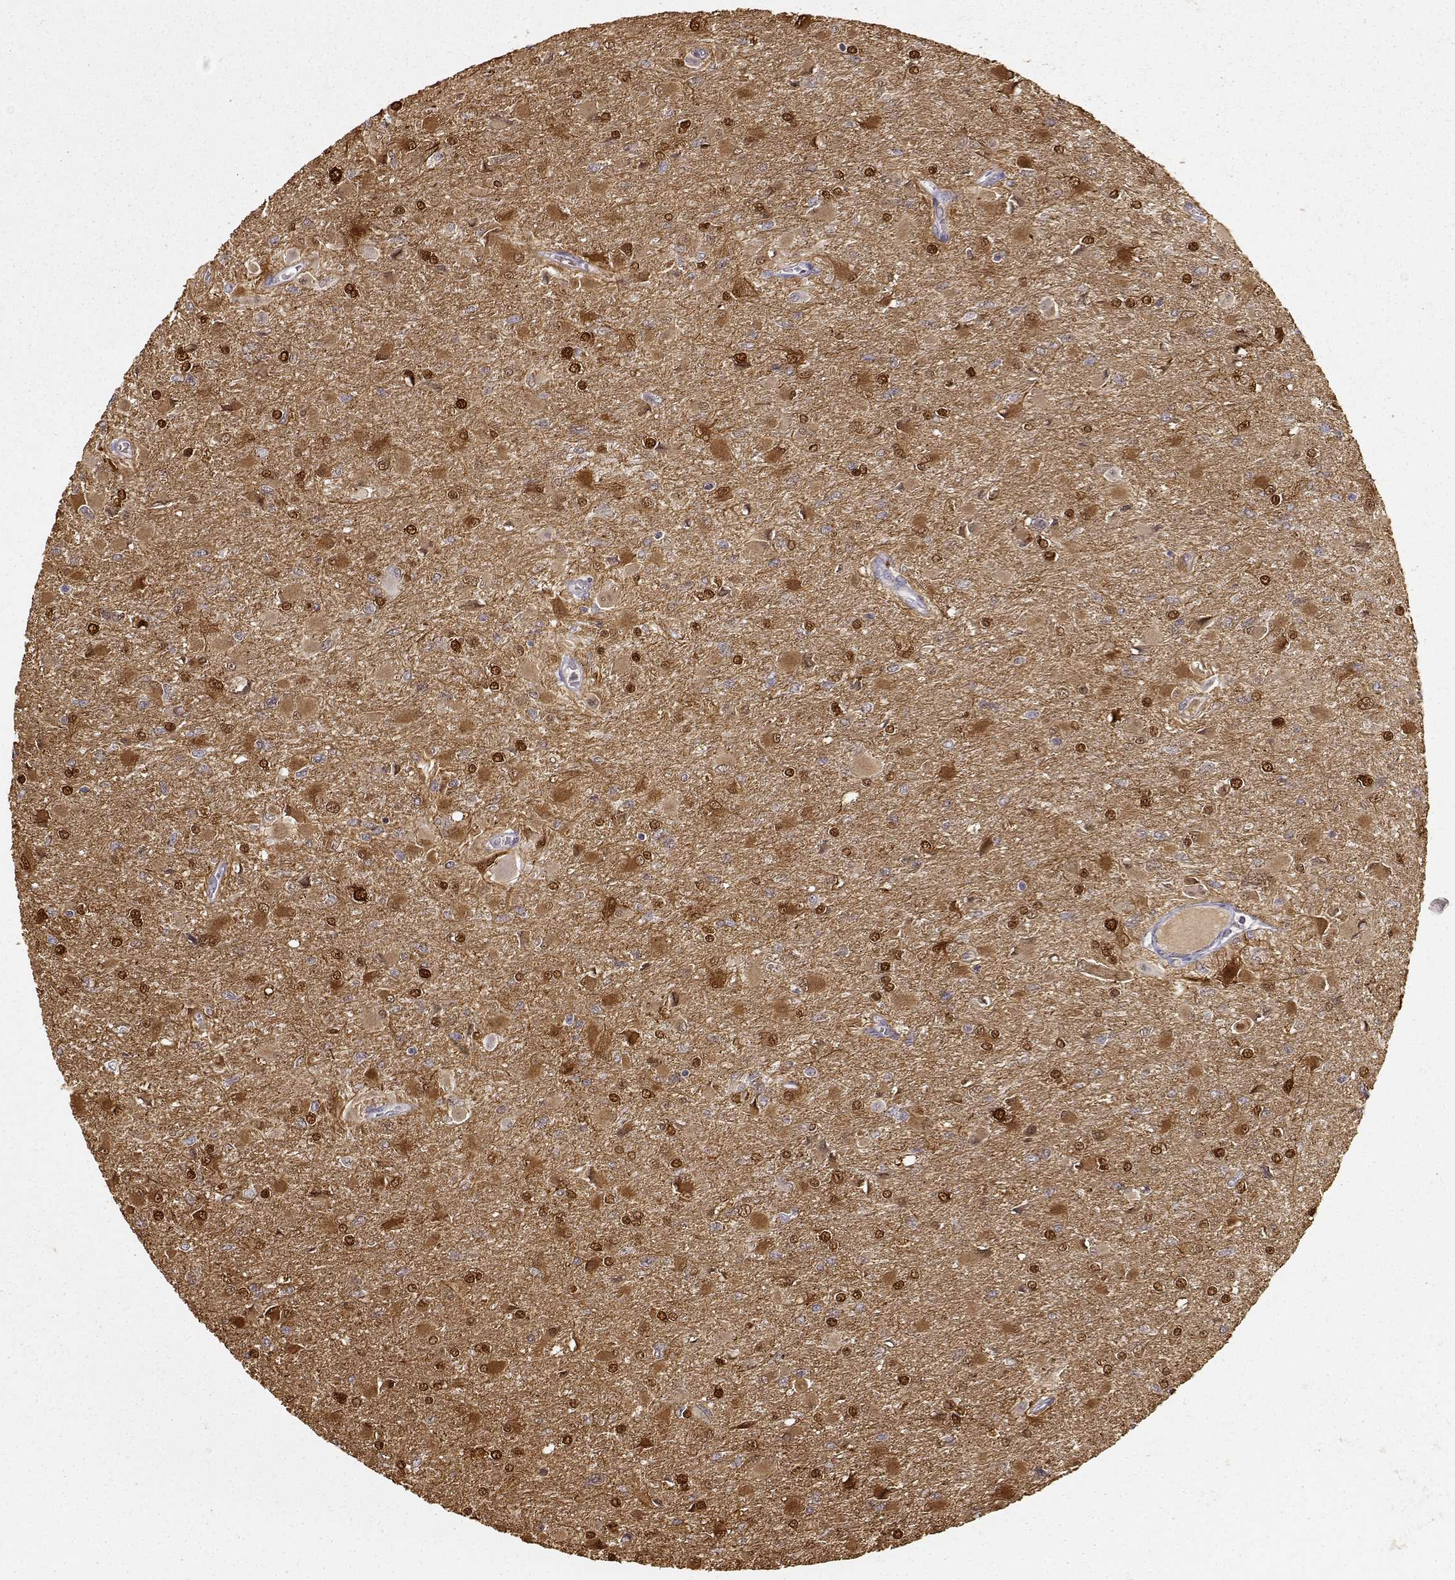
{"staining": {"intensity": "strong", "quantity": ">75%", "location": "cytoplasmic/membranous,nuclear"}, "tissue": "glioma", "cell_type": "Tumor cells", "image_type": "cancer", "snomed": [{"axis": "morphology", "description": "Glioma, malignant, High grade"}, {"axis": "topography", "description": "Cerebral cortex"}], "caption": "Immunohistochemistry (IHC) (DAB) staining of human malignant glioma (high-grade) demonstrates strong cytoplasmic/membranous and nuclear protein expression in about >75% of tumor cells.", "gene": "S100B", "patient": {"sex": "female", "age": 36}}